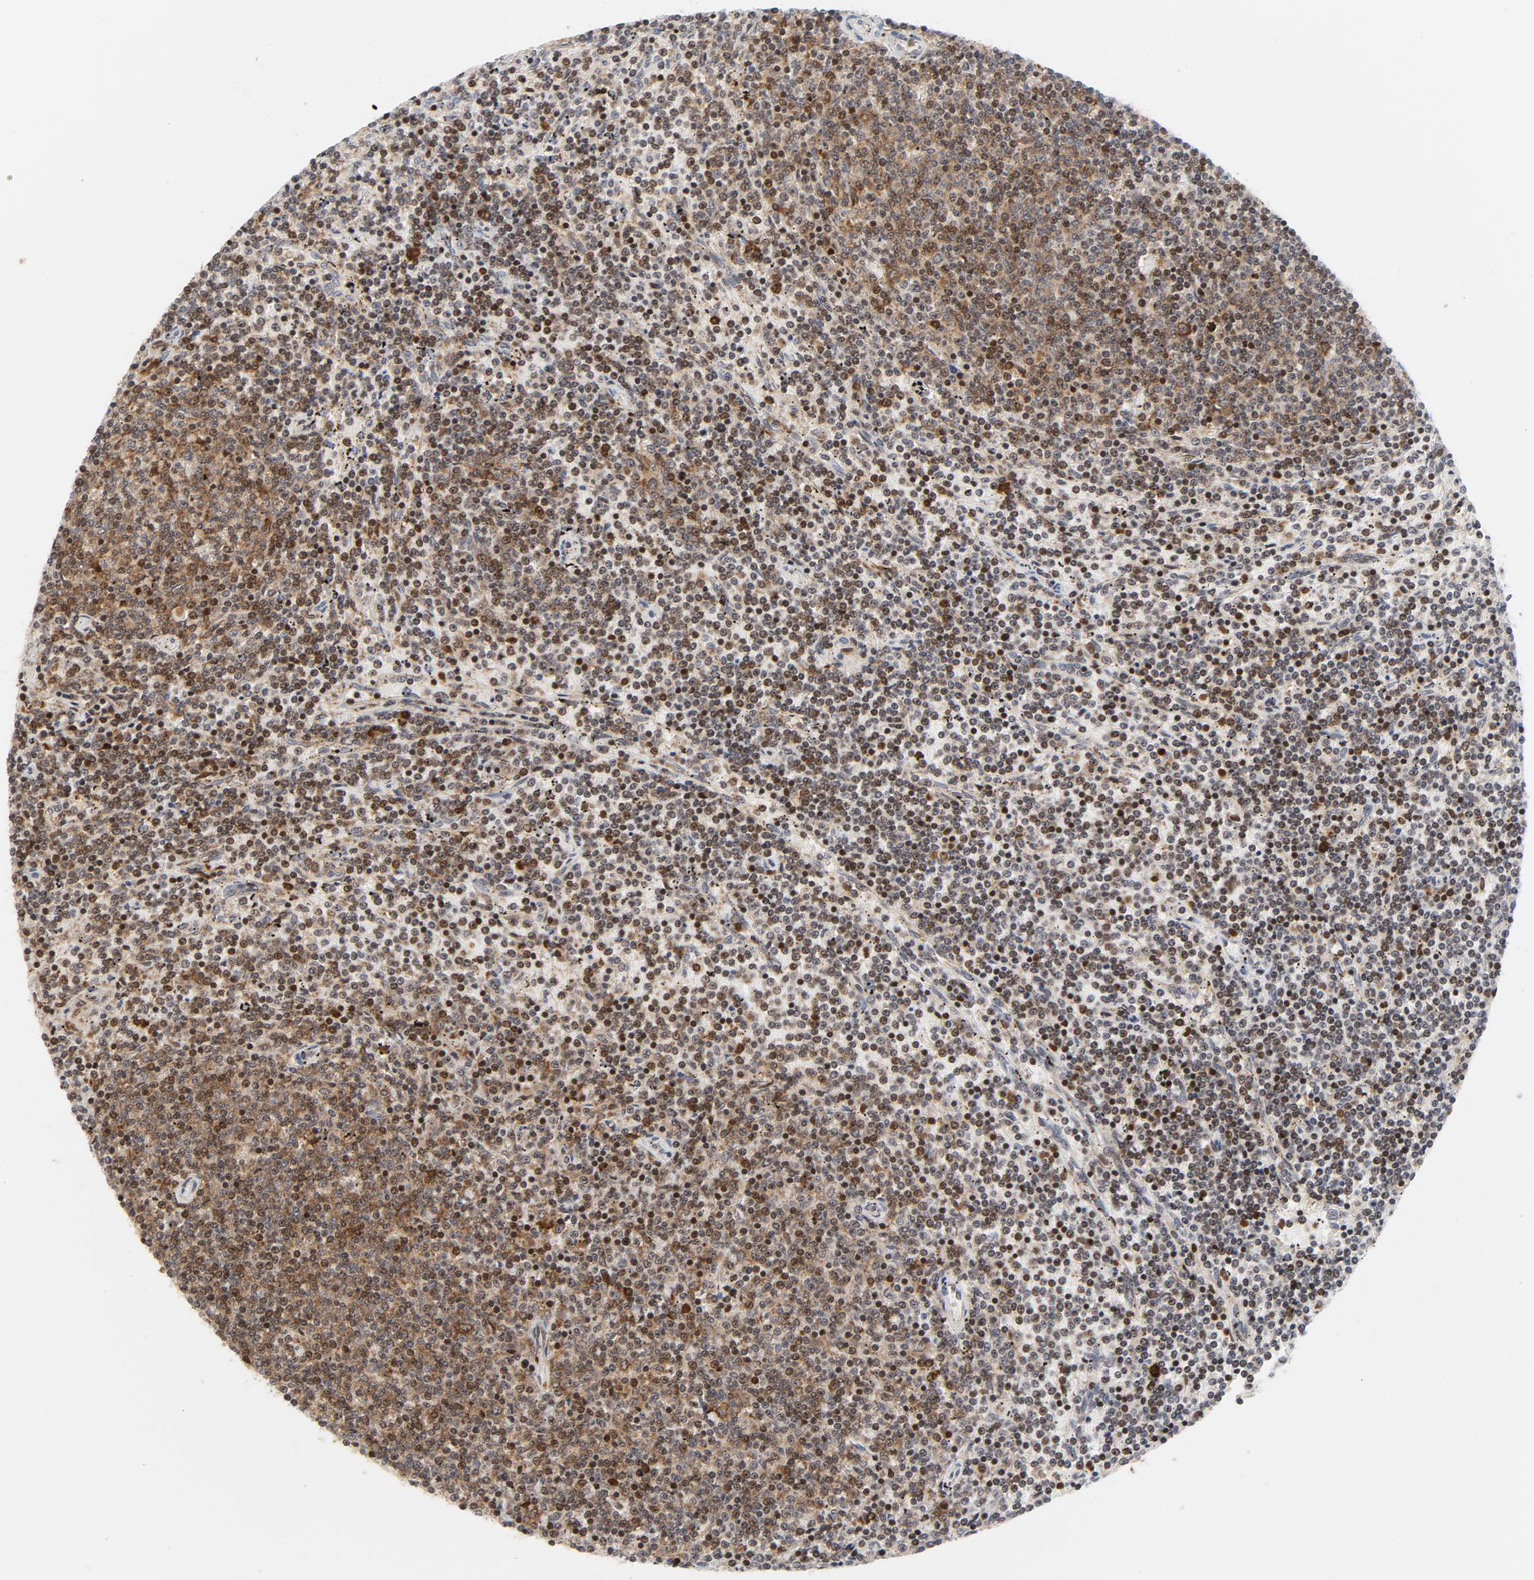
{"staining": {"intensity": "moderate", "quantity": ">75%", "location": "cytoplasmic/membranous,nuclear"}, "tissue": "lymphoma", "cell_type": "Tumor cells", "image_type": "cancer", "snomed": [{"axis": "morphology", "description": "Malignant lymphoma, non-Hodgkin's type, Low grade"}, {"axis": "topography", "description": "Spleen"}], "caption": "Protein expression analysis of human malignant lymphoma, non-Hodgkin's type (low-grade) reveals moderate cytoplasmic/membranous and nuclear expression in about >75% of tumor cells. The staining was performed using DAB (3,3'-diaminobenzidine), with brown indicating positive protein expression. Nuclei are stained blue with hematoxylin.", "gene": "CYCS", "patient": {"sex": "female", "age": 50}}